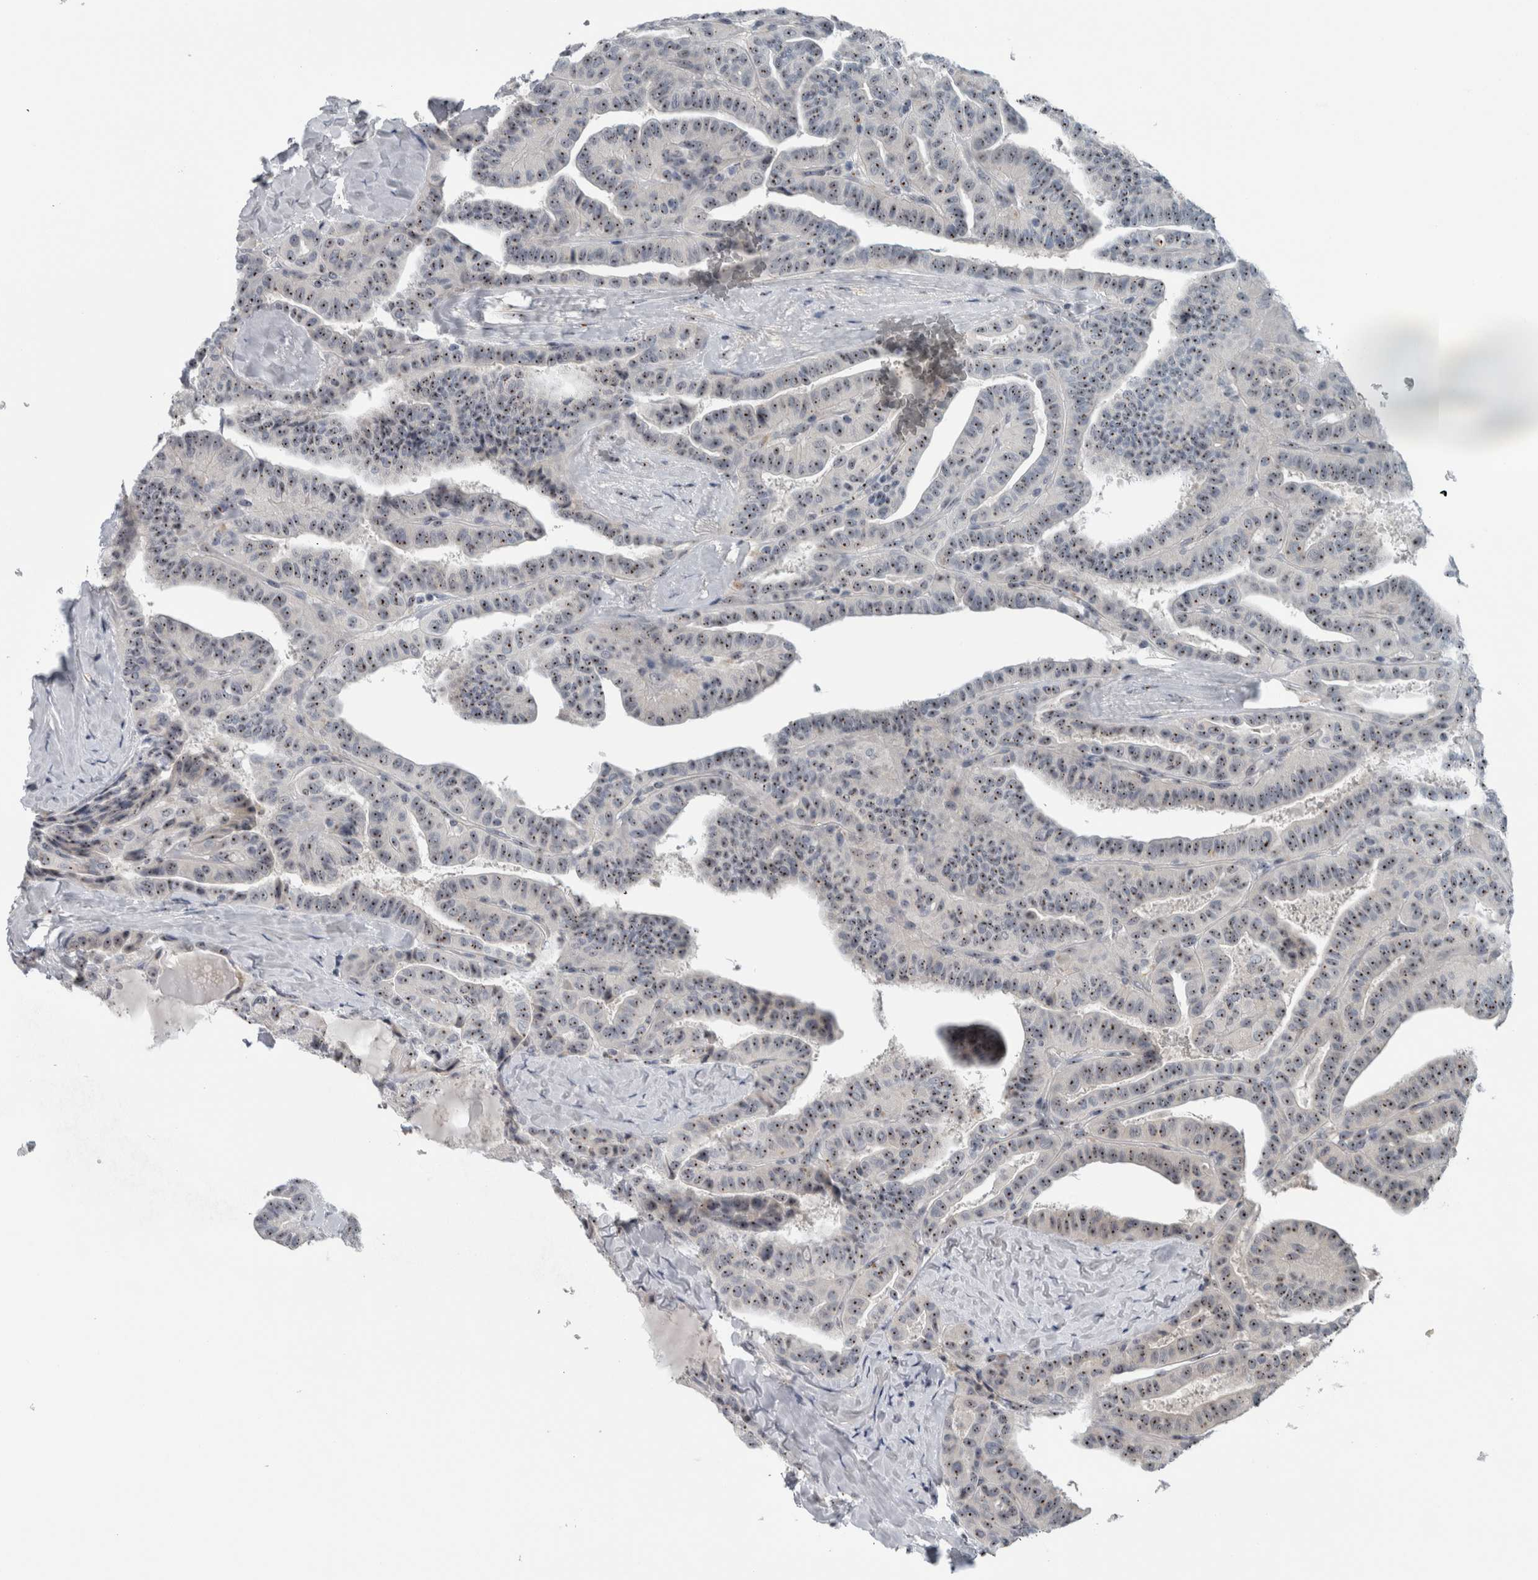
{"staining": {"intensity": "moderate", "quantity": ">75%", "location": "nuclear"}, "tissue": "thyroid cancer", "cell_type": "Tumor cells", "image_type": "cancer", "snomed": [{"axis": "morphology", "description": "Papillary adenocarcinoma, NOS"}, {"axis": "topography", "description": "Thyroid gland"}], "caption": "Immunohistochemical staining of human thyroid papillary adenocarcinoma shows medium levels of moderate nuclear expression in about >75% of tumor cells.", "gene": "UTP6", "patient": {"sex": "male", "age": 77}}